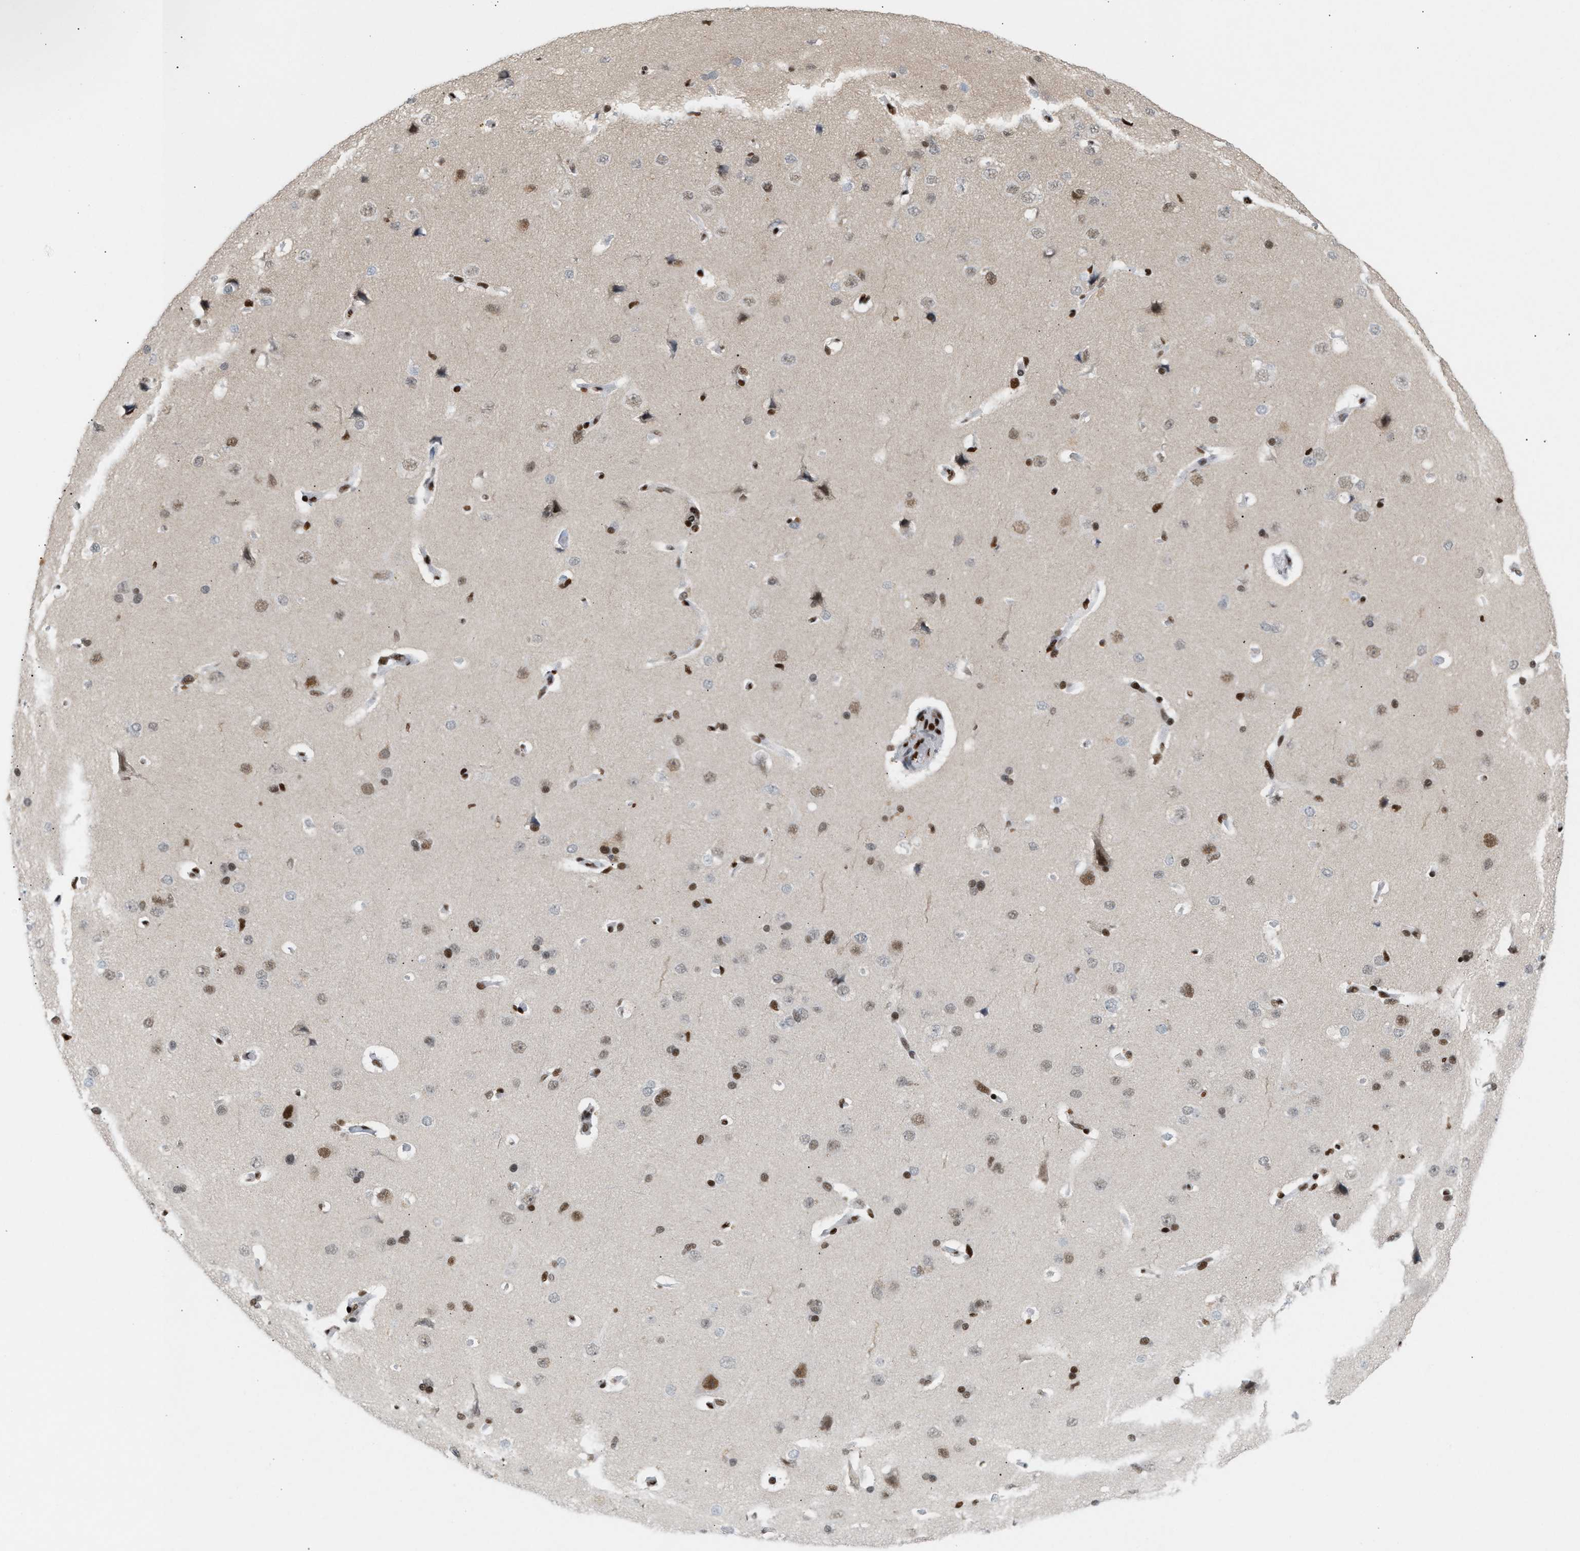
{"staining": {"intensity": "strong", "quantity": ">75%", "location": "nuclear"}, "tissue": "cerebral cortex", "cell_type": "Endothelial cells", "image_type": "normal", "snomed": [{"axis": "morphology", "description": "Normal tissue, NOS"}, {"axis": "topography", "description": "Cerebral cortex"}], "caption": "The image displays staining of benign cerebral cortex, revealing strong nuclear protein positivity (brown color) within endothelial cells.", "gene": "C17orf49", "patient": {"sex": "male", "age": 62}}